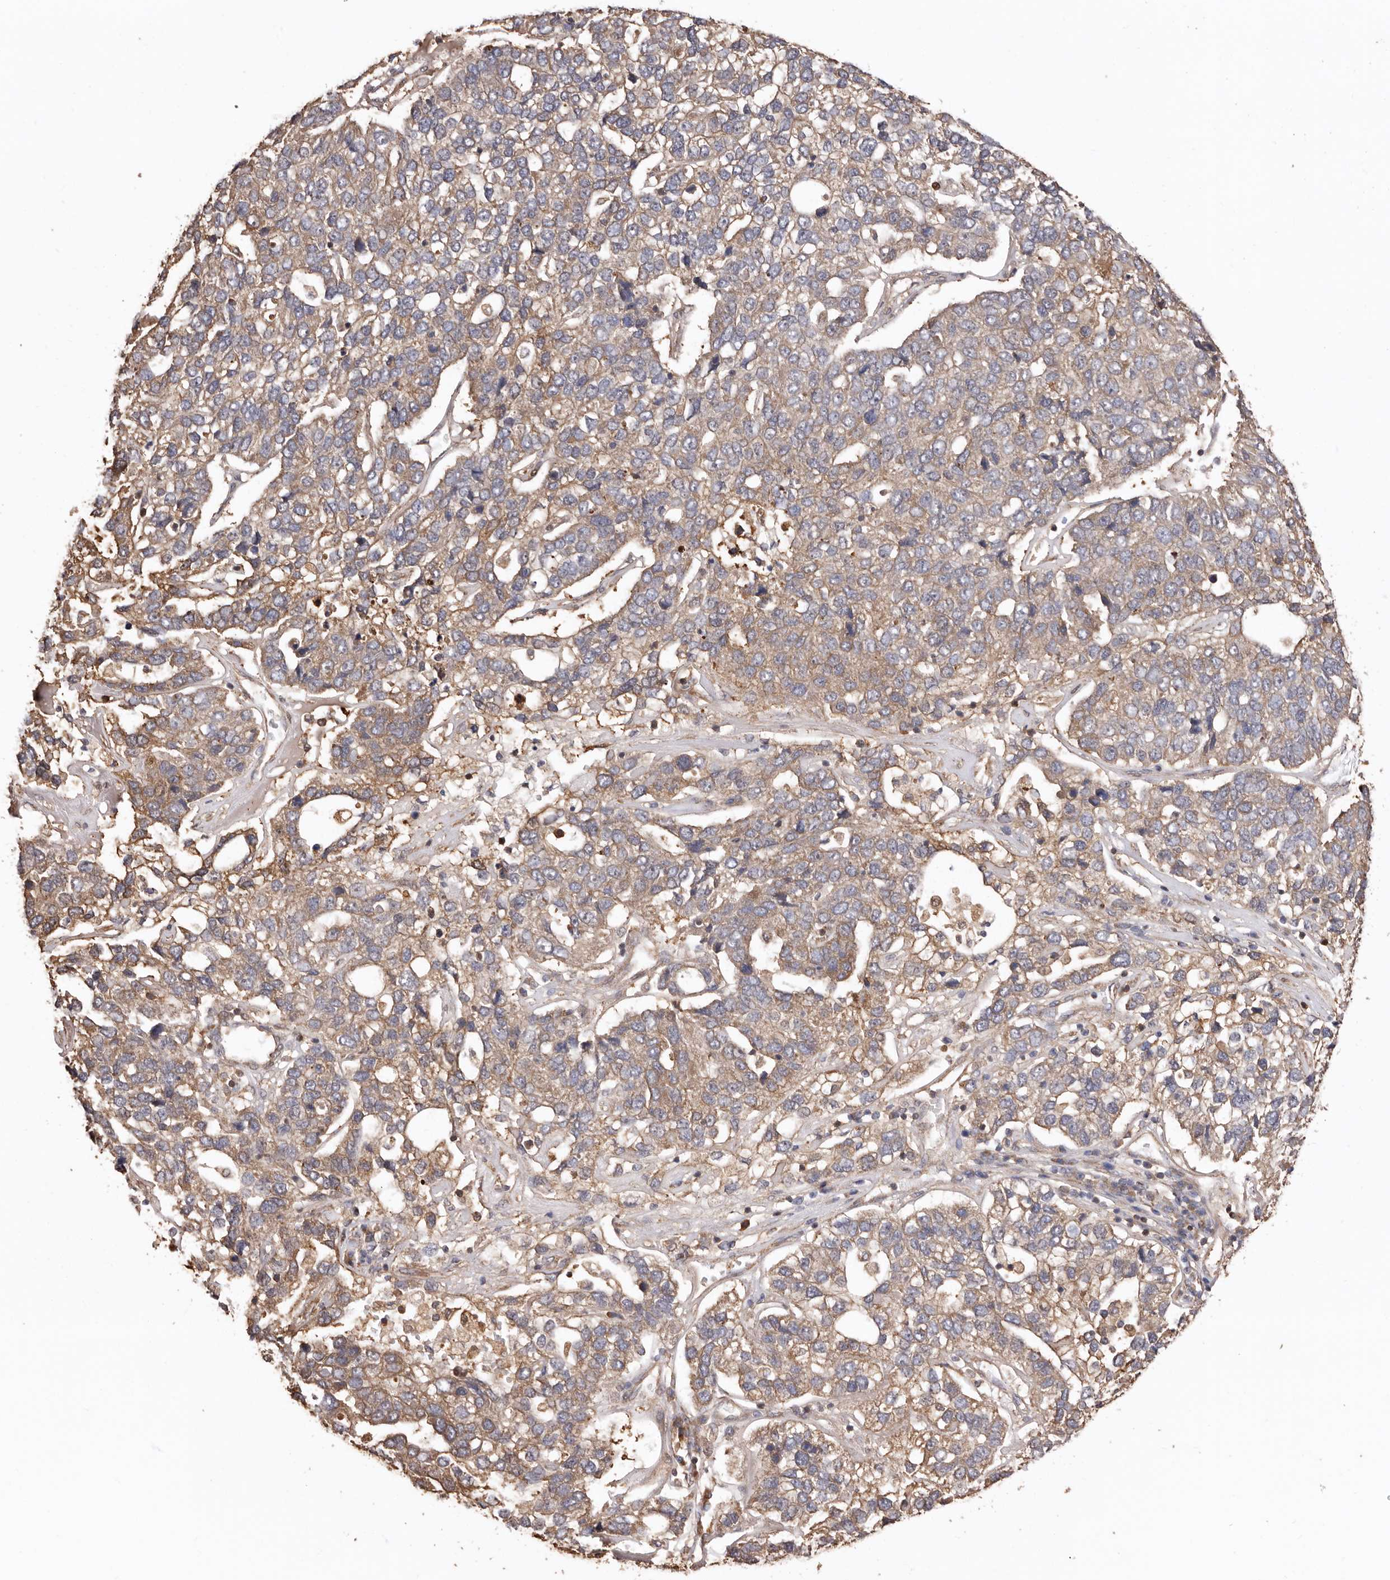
{"staining": {"intensity": "weak", "quantity": ">75%", "location": "cytoplasmic/membranous"}, "tissue": "pancreatic cancer", "cell_type": "Tumor cells", "image_type": "cancer", "snomed": [{"axis": "morphology", "description": "Adenocarcinoma, NOS"}, {"axis": "topography", "description": "Pancreas"}], "caption": "Tumor cells reveal weak cytoplasmic/membranous positivity in about >75% of cells in pancreatic adenocarcinoma.", "gene": "COQ8B", "patient": {"sex": "female", "age": 61}}